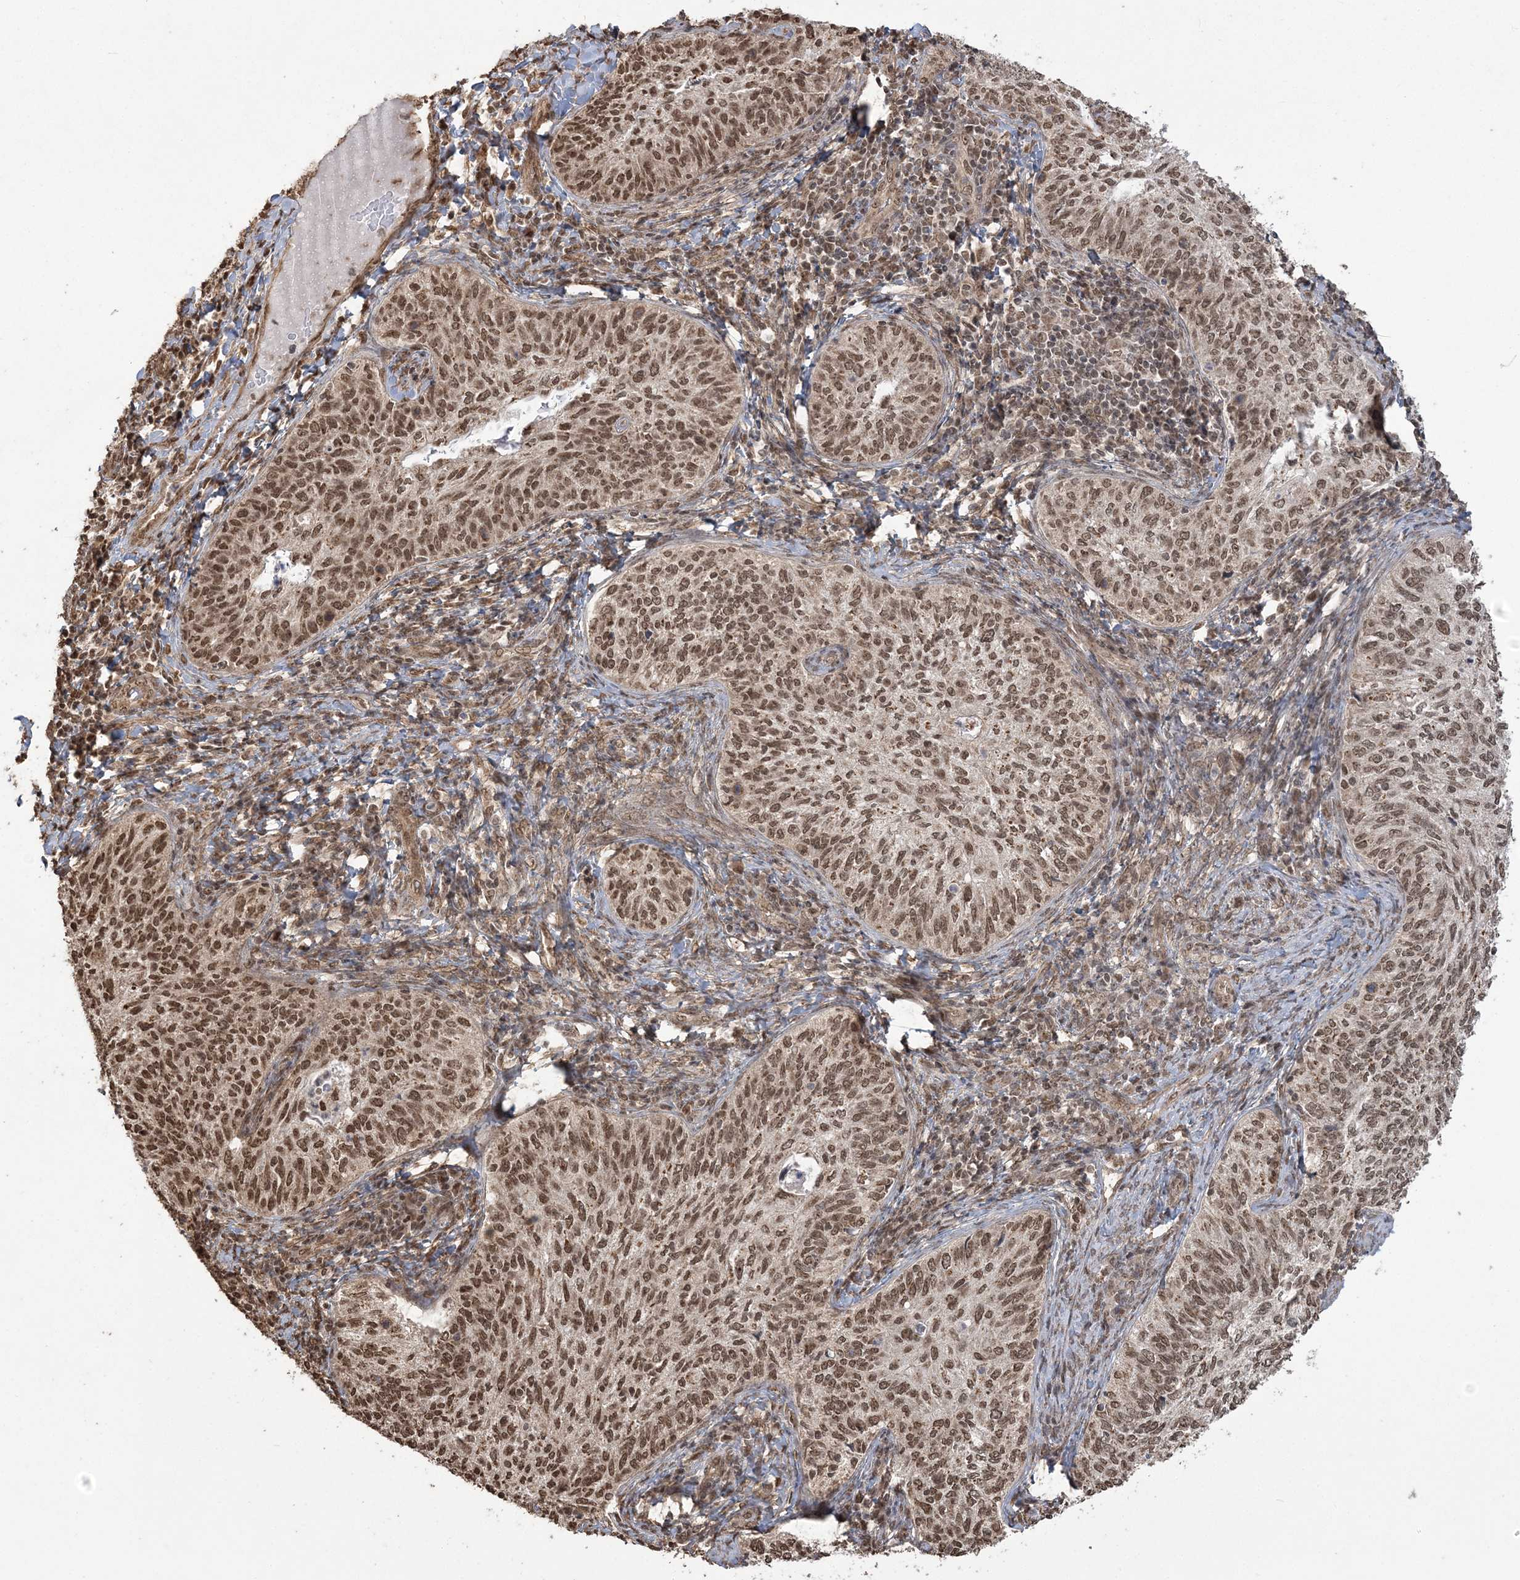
{"staining": {"intensity": "strong", "quantity": ">75%", "location": "nuclear"}, "tissue": "cervical cancer", "cell_type": "Tumor cells", "image_type": "cancer", "snomed": [{"axis": "morphology", "description": "Squamous cell carcinoma, NOS"}, {"axis": "topography", "description": "Cervix"}], "caption": "Immunohistochemistry (IHC) histopathology image of neoplastic tissue: human cervical cancer stained using immunohistochemistry (IHC) shows high levels of strong protein expression localized specifically in the nuclear of tumor cells, appearing as a nuclear brown color.", "gene": "ZNF839", "patient": {"sex": "female", "age": 30}}